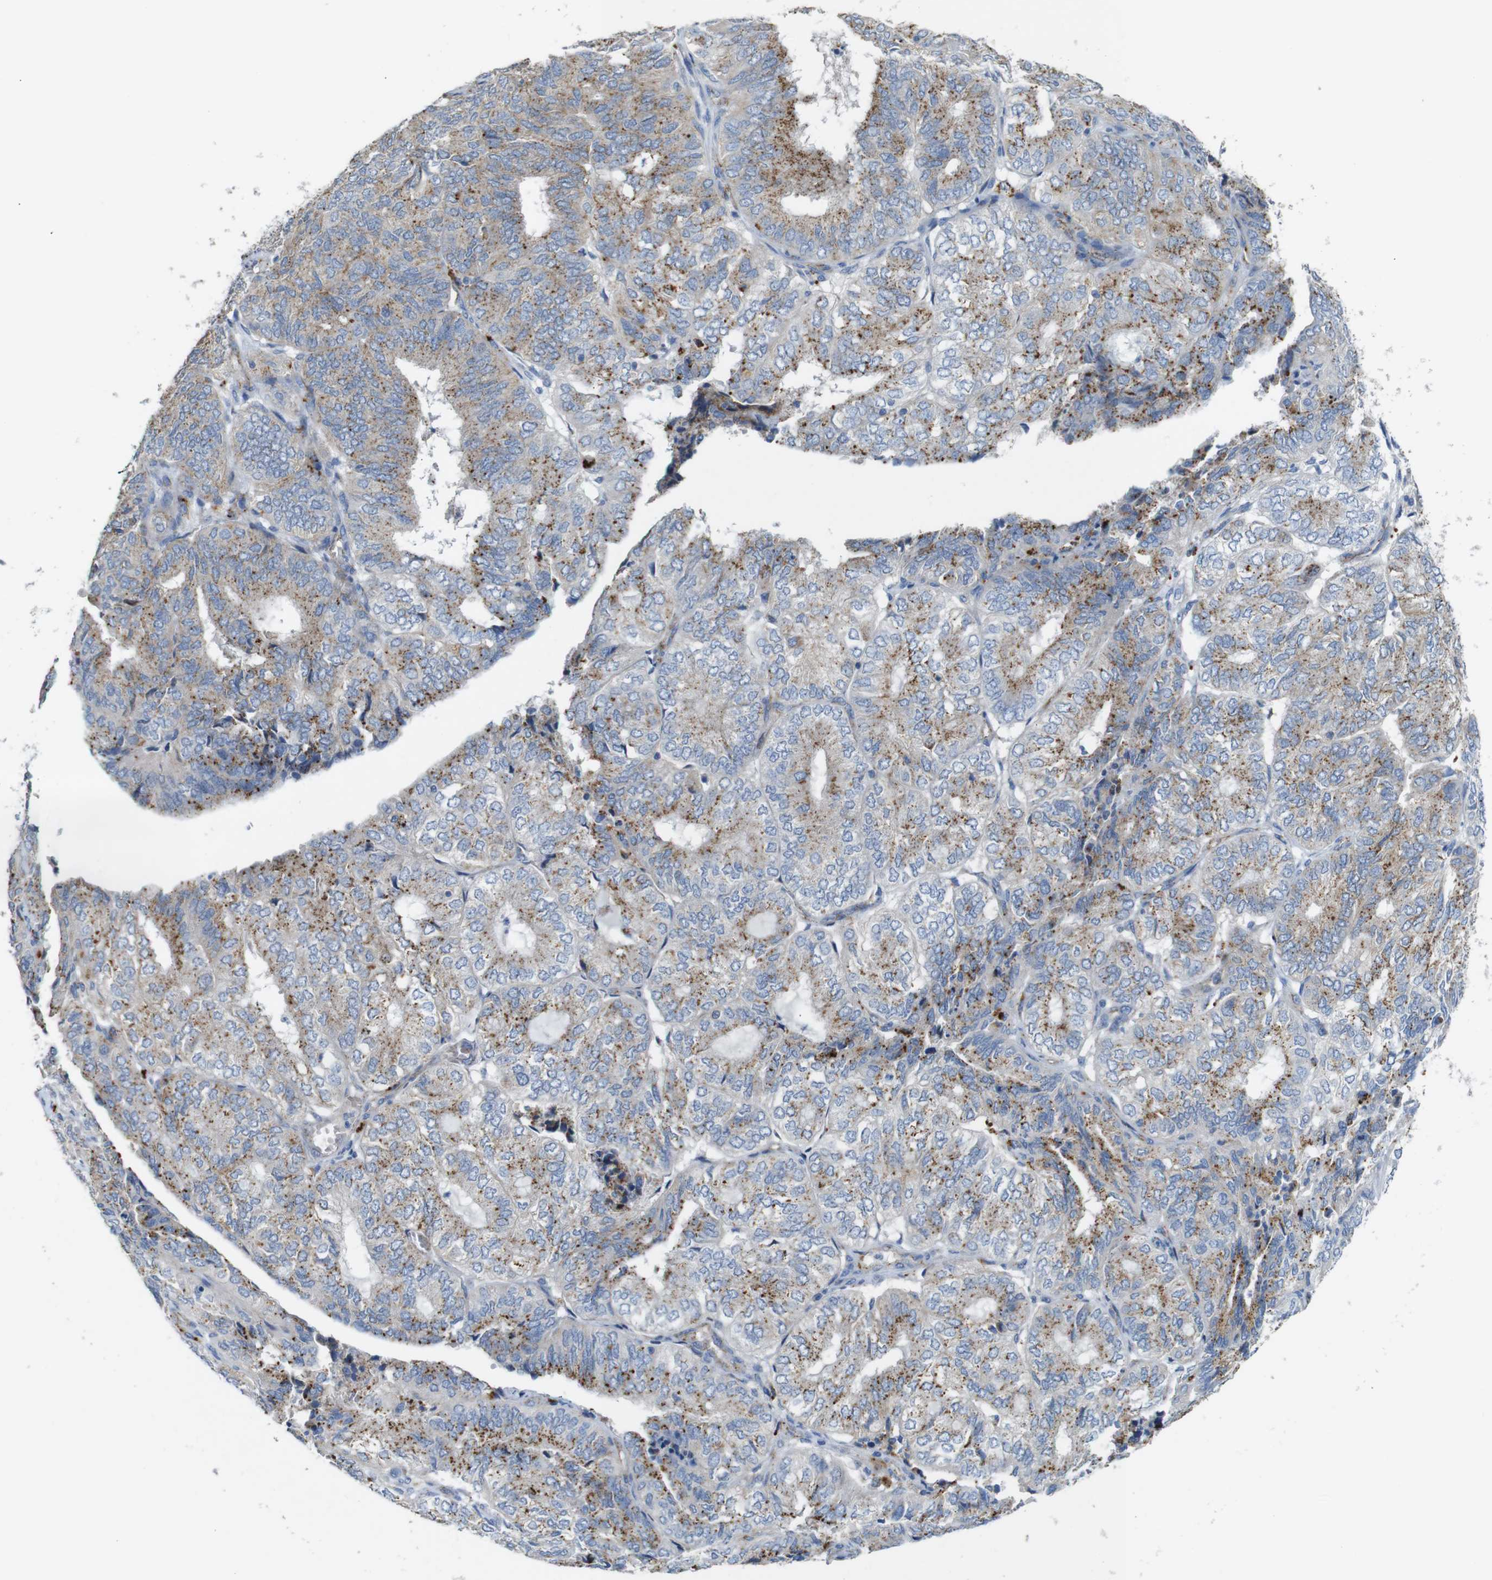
{"staining": {"intensity": "moderate", "quantity": ">75%", "location": "cytoplasmic/membranous"}, "tissue": "endometrial cancer", "cell_type": "Tumor cells", "image_type": "cancer", "snomed": [{"axis": "morphology", "description": "Adenocarcinoma, NOS"}, {"axis": "topography", "description": "Uterus"}], "caption": "A high-resolution histopathology image shows immunohistochemistry (IHC) staining of adenocarcinoma (endometrial), which reveals moderate cytoplasmic/membranous expression in about >75% of tumor cells.", "gene": "NHLRC3", "patient": {"sex": "female", "age": 60}}